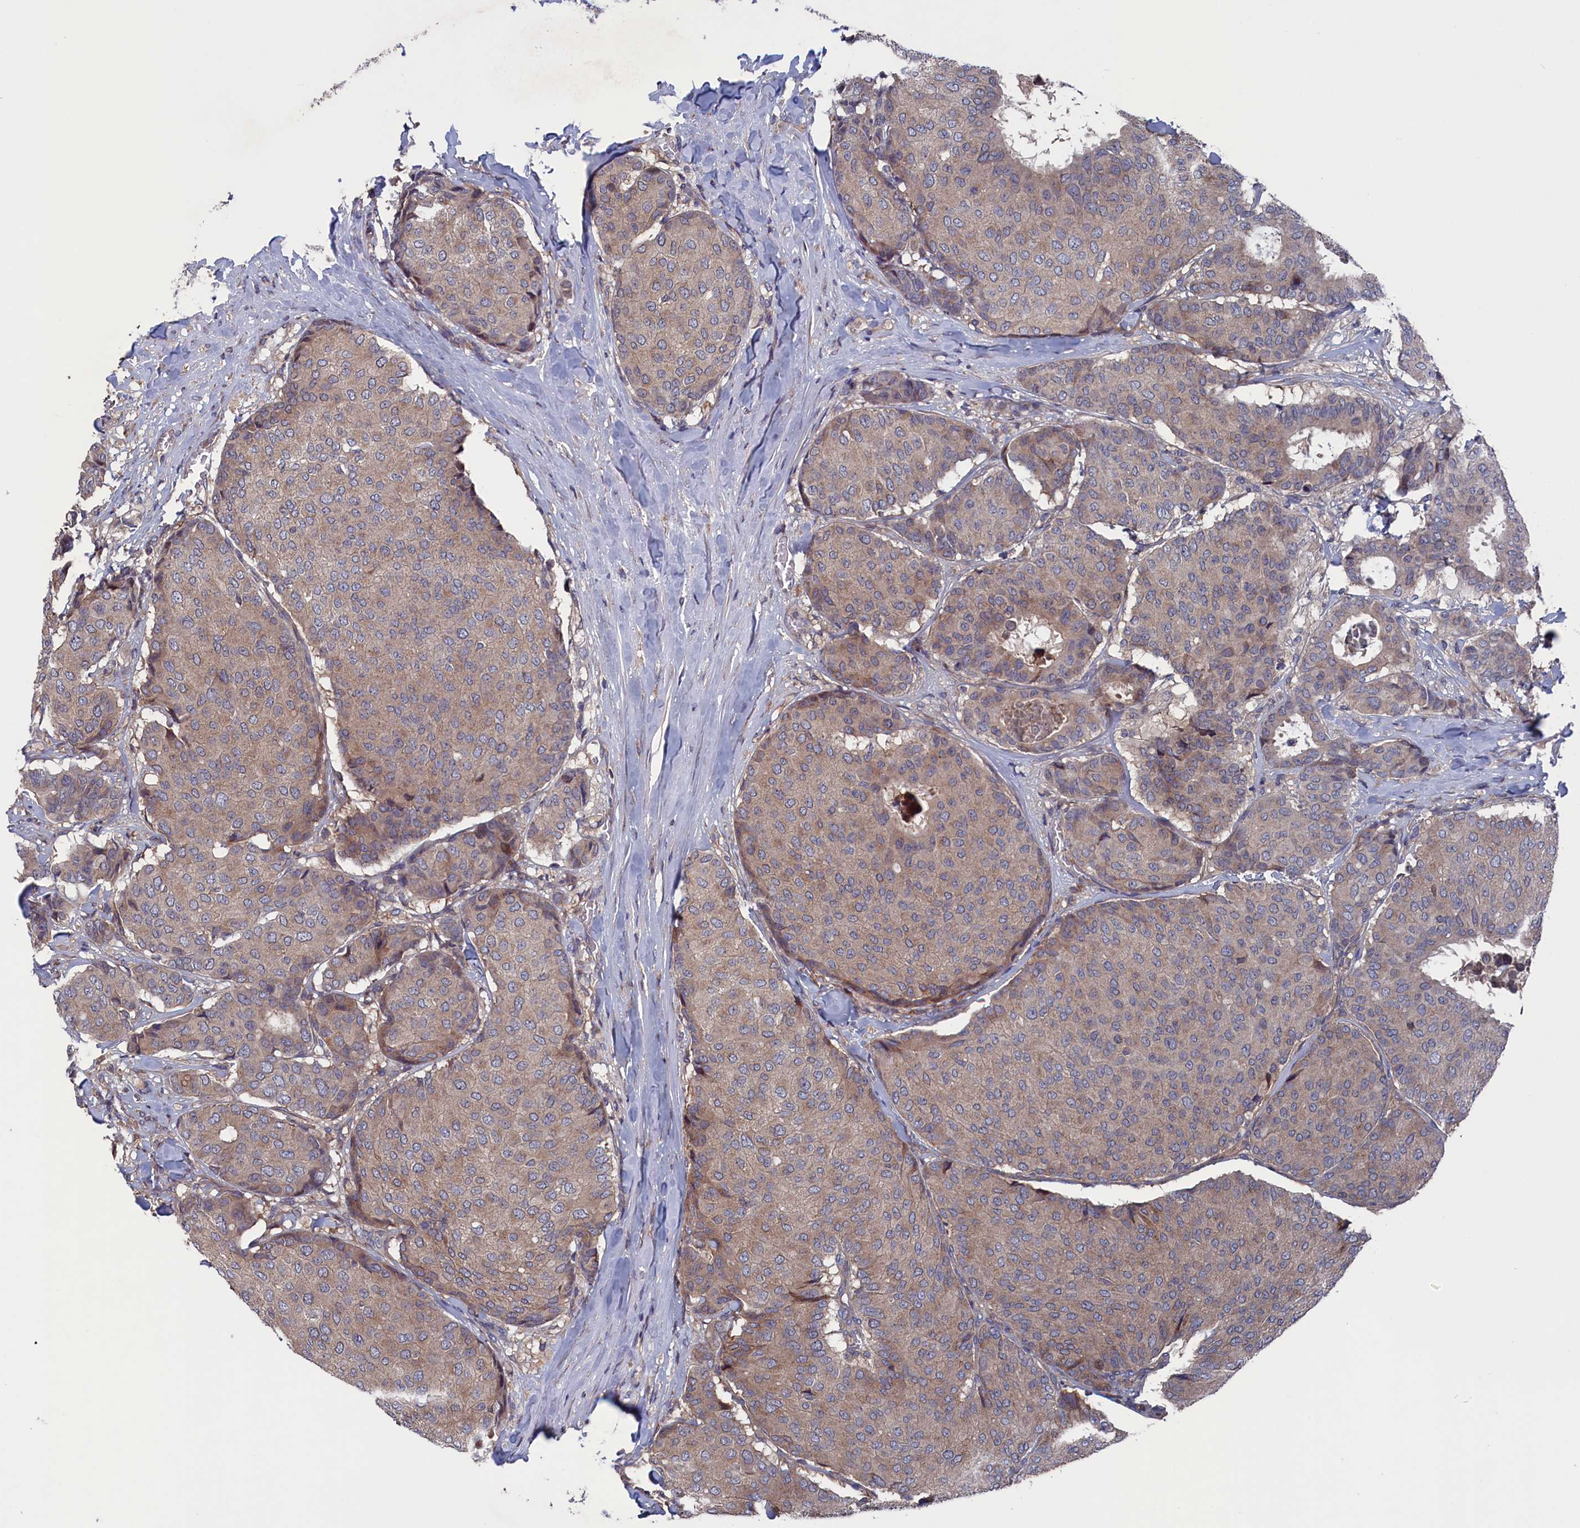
{"staining": {"intensity": "weak", "quantity": ">75%", "location": "cytoplasmic/membranous"}, "tissue": "breast cancer", "cell_type": "Tumor cells", "image_type": "cancer", "snomed": [{"axis": "morphology", "description": "Duct carcinoma"}, {"axis": "topography", "description": "Breast"}], "caption": "Immunohistochemistry histopathology image of neoplastic tissue: breast cancer (invasive ductal carcinoma) stained using immunohistochemistry (IHC) displays low levels of weak protein expression localized specifically in the cytoplasmic/membranous of tumor cells, appearing as a cytoplasmic/membranous brown color.", "gene": "SPATA13", "patient": {"sex": "female", "age": 75}}